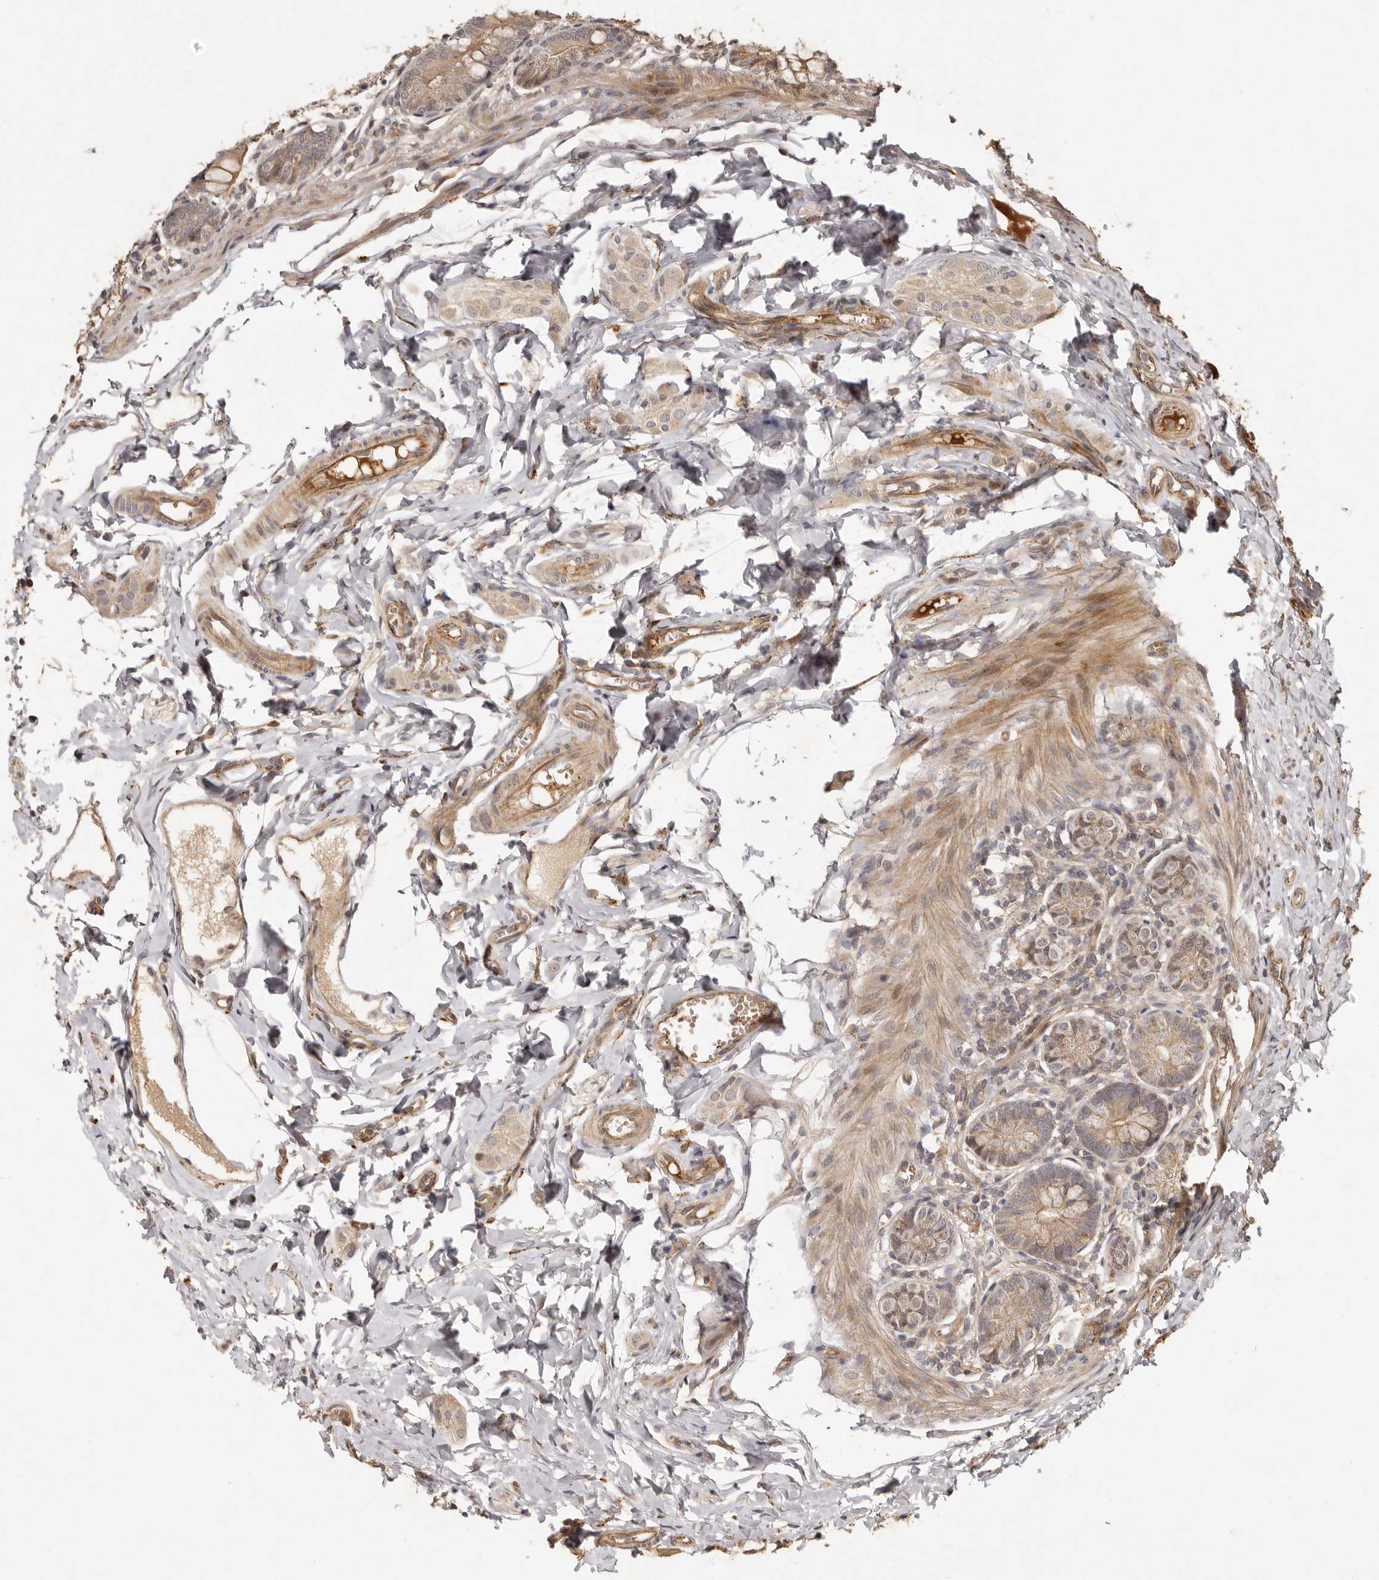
{"staining": {"intensity": "weak", "quantity": ">75%", "location": "cytoplasmic/membranous"}, "tissue": "small intestine", "cell_type": "Glandular cells", "image_type": "normal", "snomed": [{"axis": "morphology", "description": "Normal tissue, NOS"}, {"axis": "topography", "description": "Small intestine"}], "caption": "This photomicrograph displays benign small intestine stained with immunohistochemistry to label a protein in brown. The cytoplasmic/membranous of glandular cells show weak positivity for the protein. Nuclei are counter-stained blue.", "gene": "SEMA3A", "patient": {"sex": "male", "age": 7}}